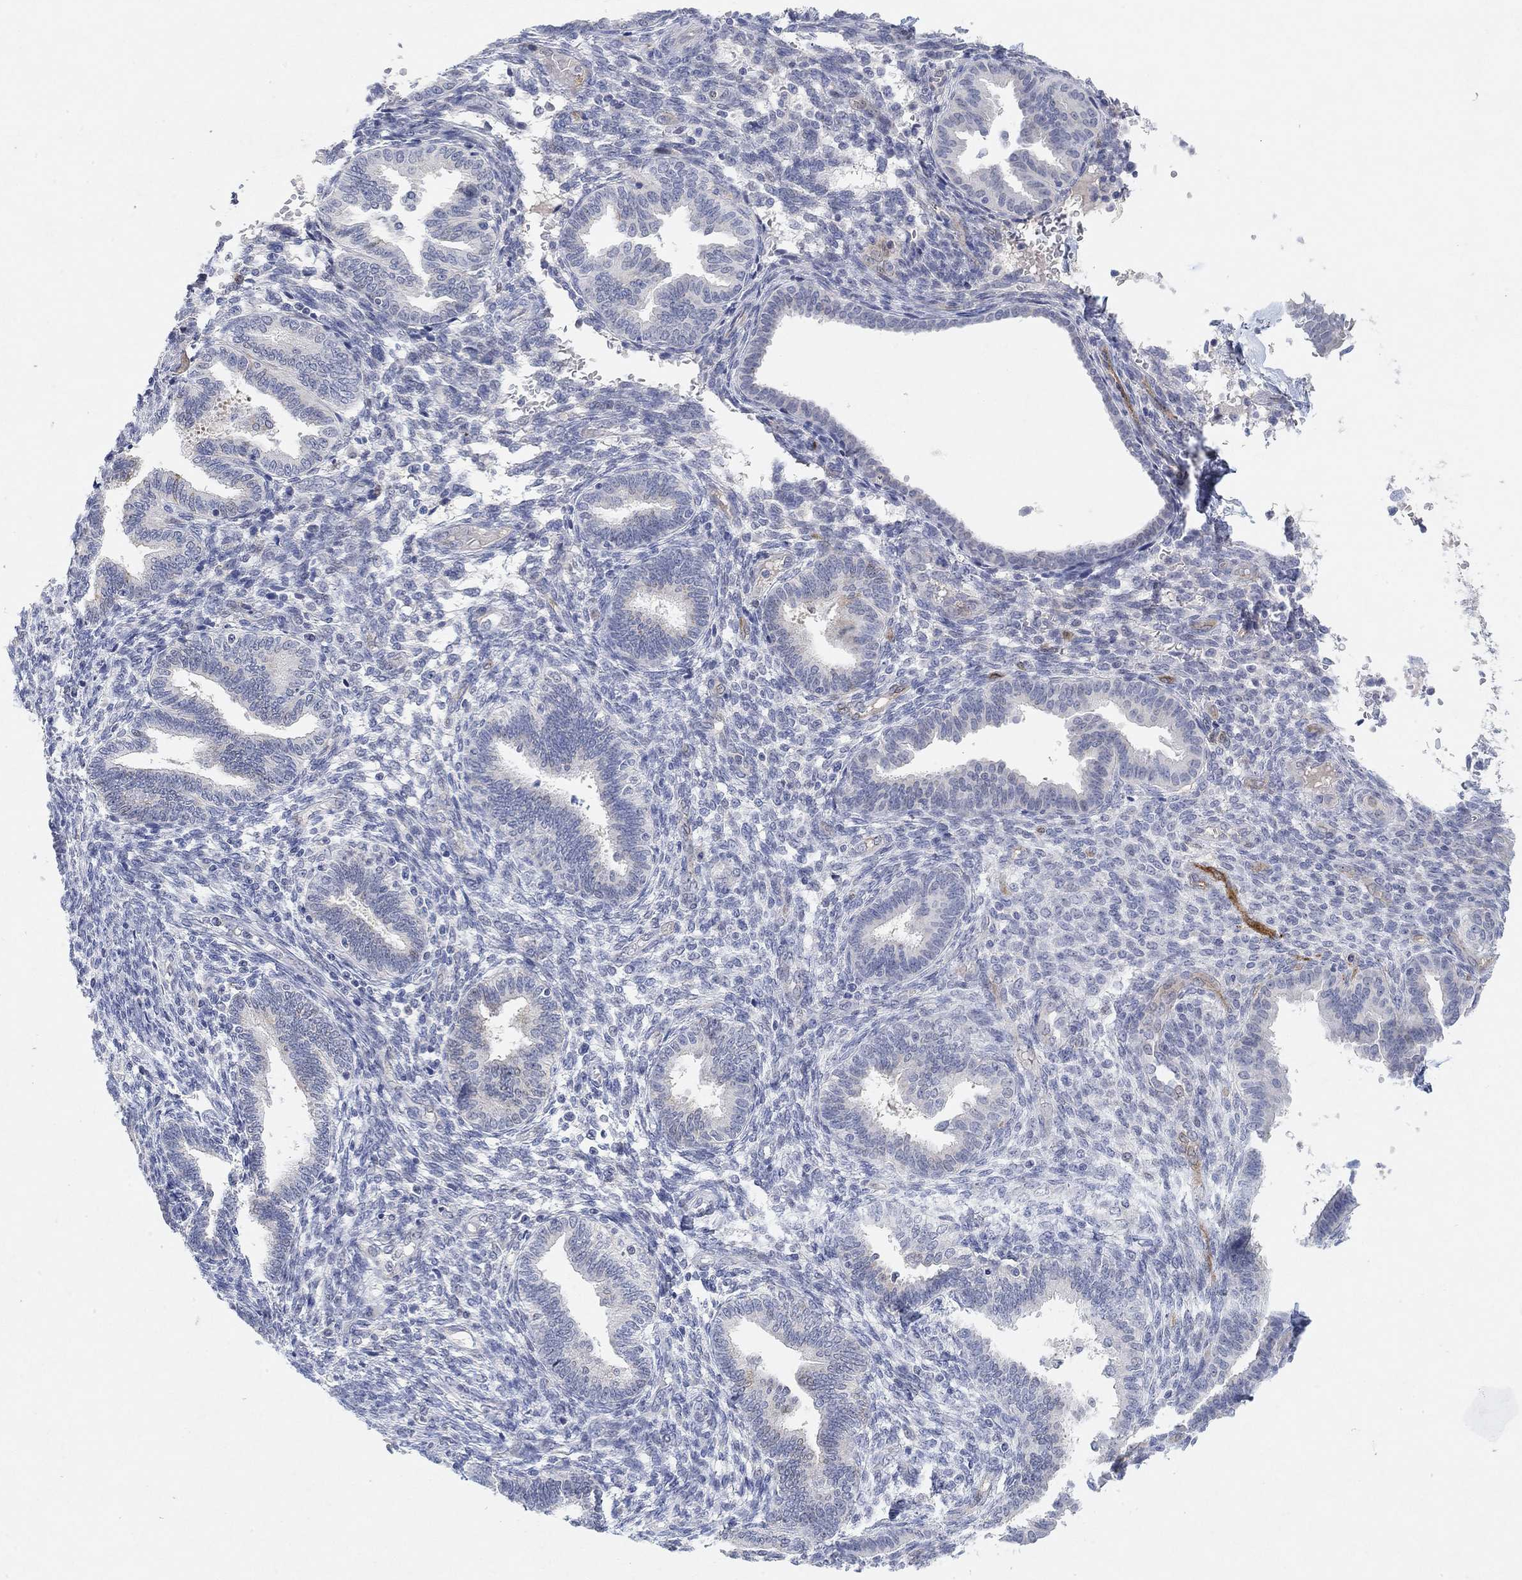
{"staining": {"intensity": "negative", "quantity": "none", "location": "none"}, "tissue": "endometrium", "cell_type": "Cells in endometrial stroma", "image_type": "normal", "snomed": [{"axis": "morphology", "description": "Normal tissue, NOS"}, {"axis": "topography", "description": "Endometrium"}], "caption": "Immunohistochemical staining of benign endometrium reveals no significant staining in cells in endometrial stroma. Brightfield microscopy of immunohistochemistry (IHC) stained with DAB (brown) and hematoxylin (blue), captured at high magnification.", "gene": "VAT1L", "patient": {"sex": "female", "age": 42}}